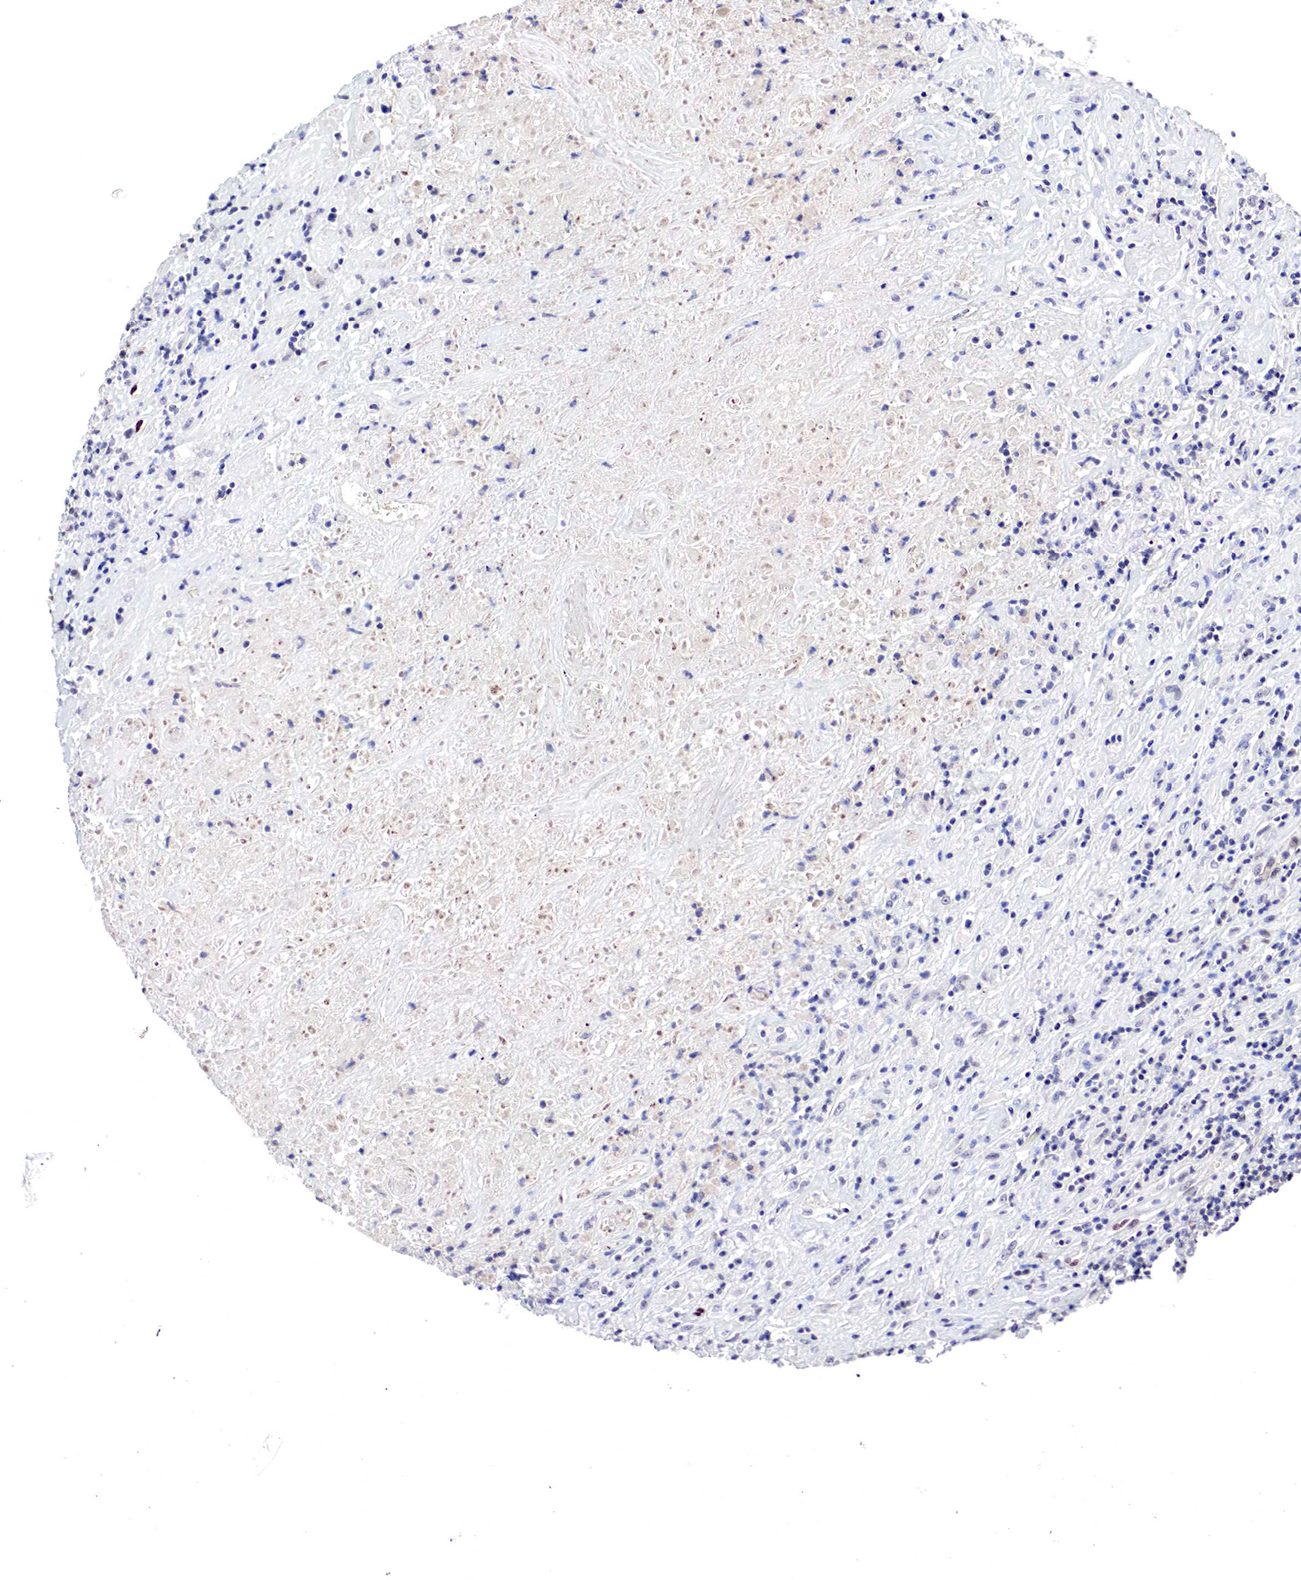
{"staining": {"intensity": "negative", "quantity": "none", "location": "none"}, "tissue": "lymphoma", "cell_type": "Tumor cells", "image_type": "cancer", "snomed": [{"axis": "morphology", "description": "Hodgkin's disease, NOS"}, {"axis": "topography", "description": "Lymph node"}], "caption": "This is a histopathology image of immunohistochemistry staining of lymphoma, which shows no staining in tumor cells.", "gene": "DACH2", "patient": {"sex": "male", "age": 46}}